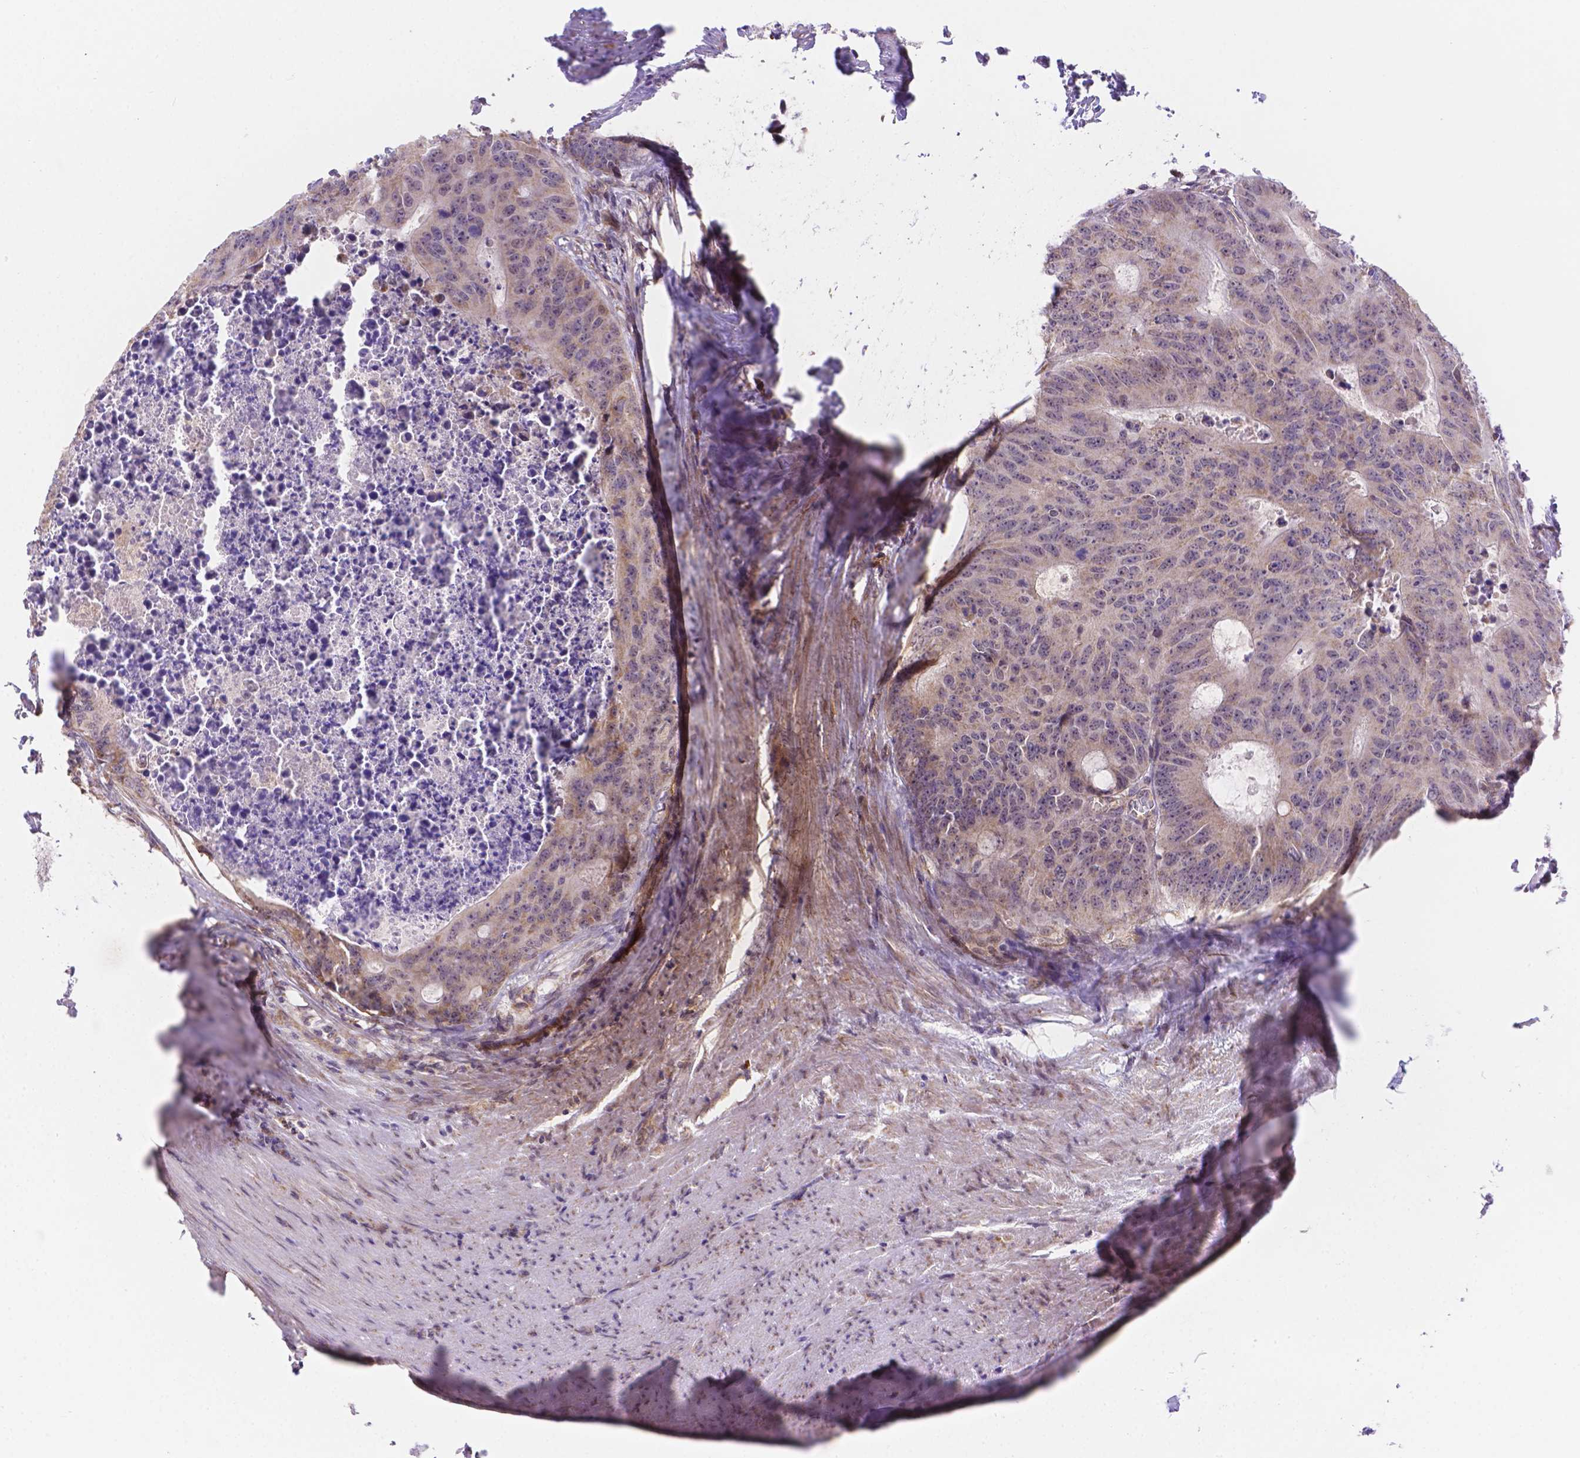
{"staining": {"intensity": "weak", "quantity": "<25%", "location": "cytoplasmic/membranous"}, "tissue": "colorectal cancer", "cell_type": "Tumor cells", "image_type": "cancer", "snomed": [{"axis": "morphology", "description": "Adenocarcinoma, NOS"}, {"axis": "topography", "description": "Colon"}], "caption": "Tumor cells are negative for protein expression in human colorectal cancer.", "gene": "CYYR1", "patient": {"sex": "male", "age": 67}}